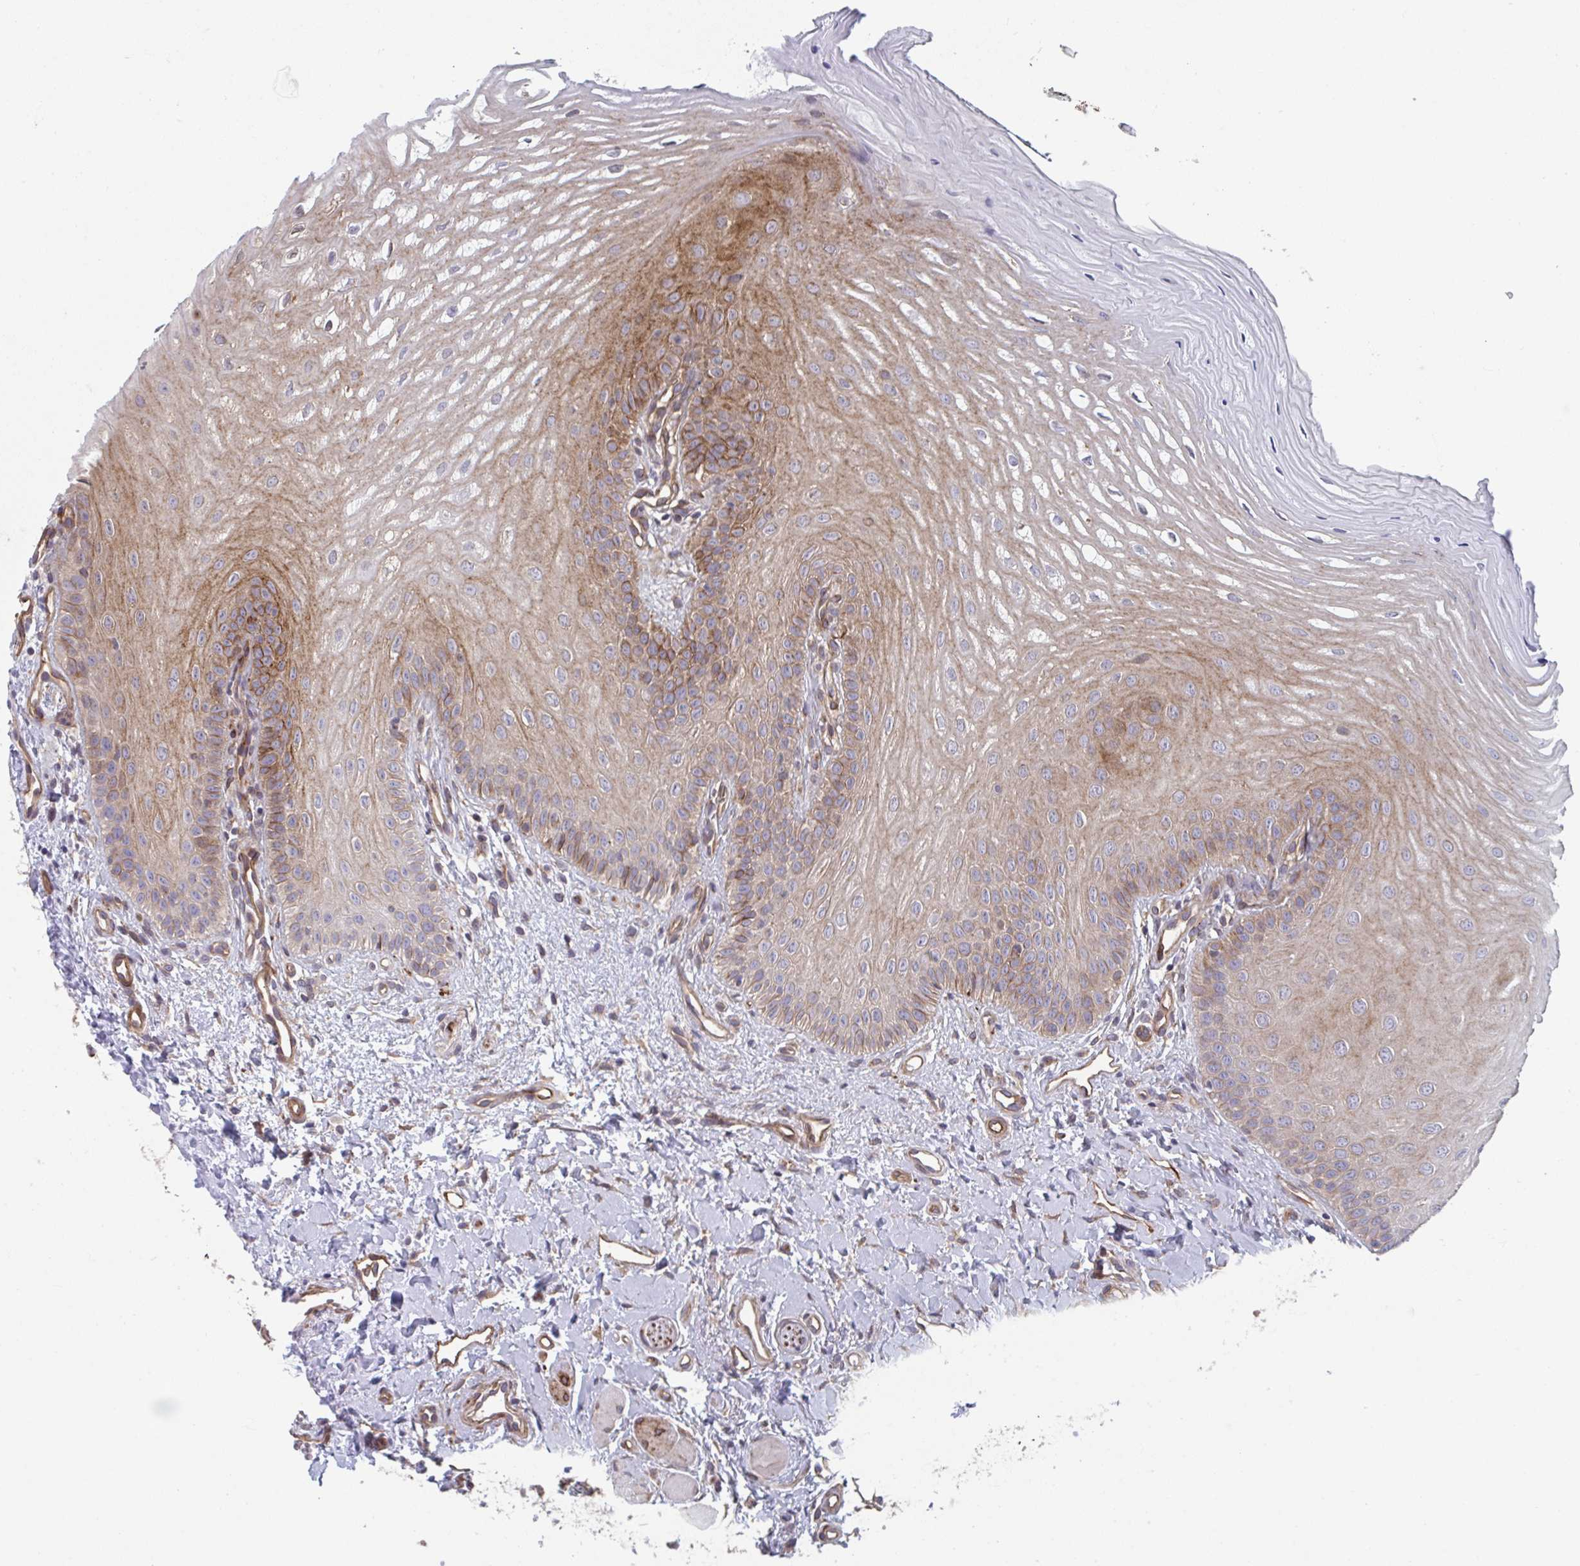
{"staining": {"intensity": "moderate", "quantity": ">75%", "location": "cytoplasmic/membranous"}, "tissue": "oral mucosa", "cell_type": "Squamous epithelial cells", "image_type": "normal", "snomed": [{"axis": "morphology", "description": "Normal tissue, NOS"}, {"axis": "topography", "description": "Oral tissue"}], "caption": "Oral mucosa stained with IHC exhibits moderate cytoplasmic/membranous staining in approximately >75% of squamous epithelial cells.", "gene": "TNFSF10", "patient": {"sex": "female", "age": 73}}